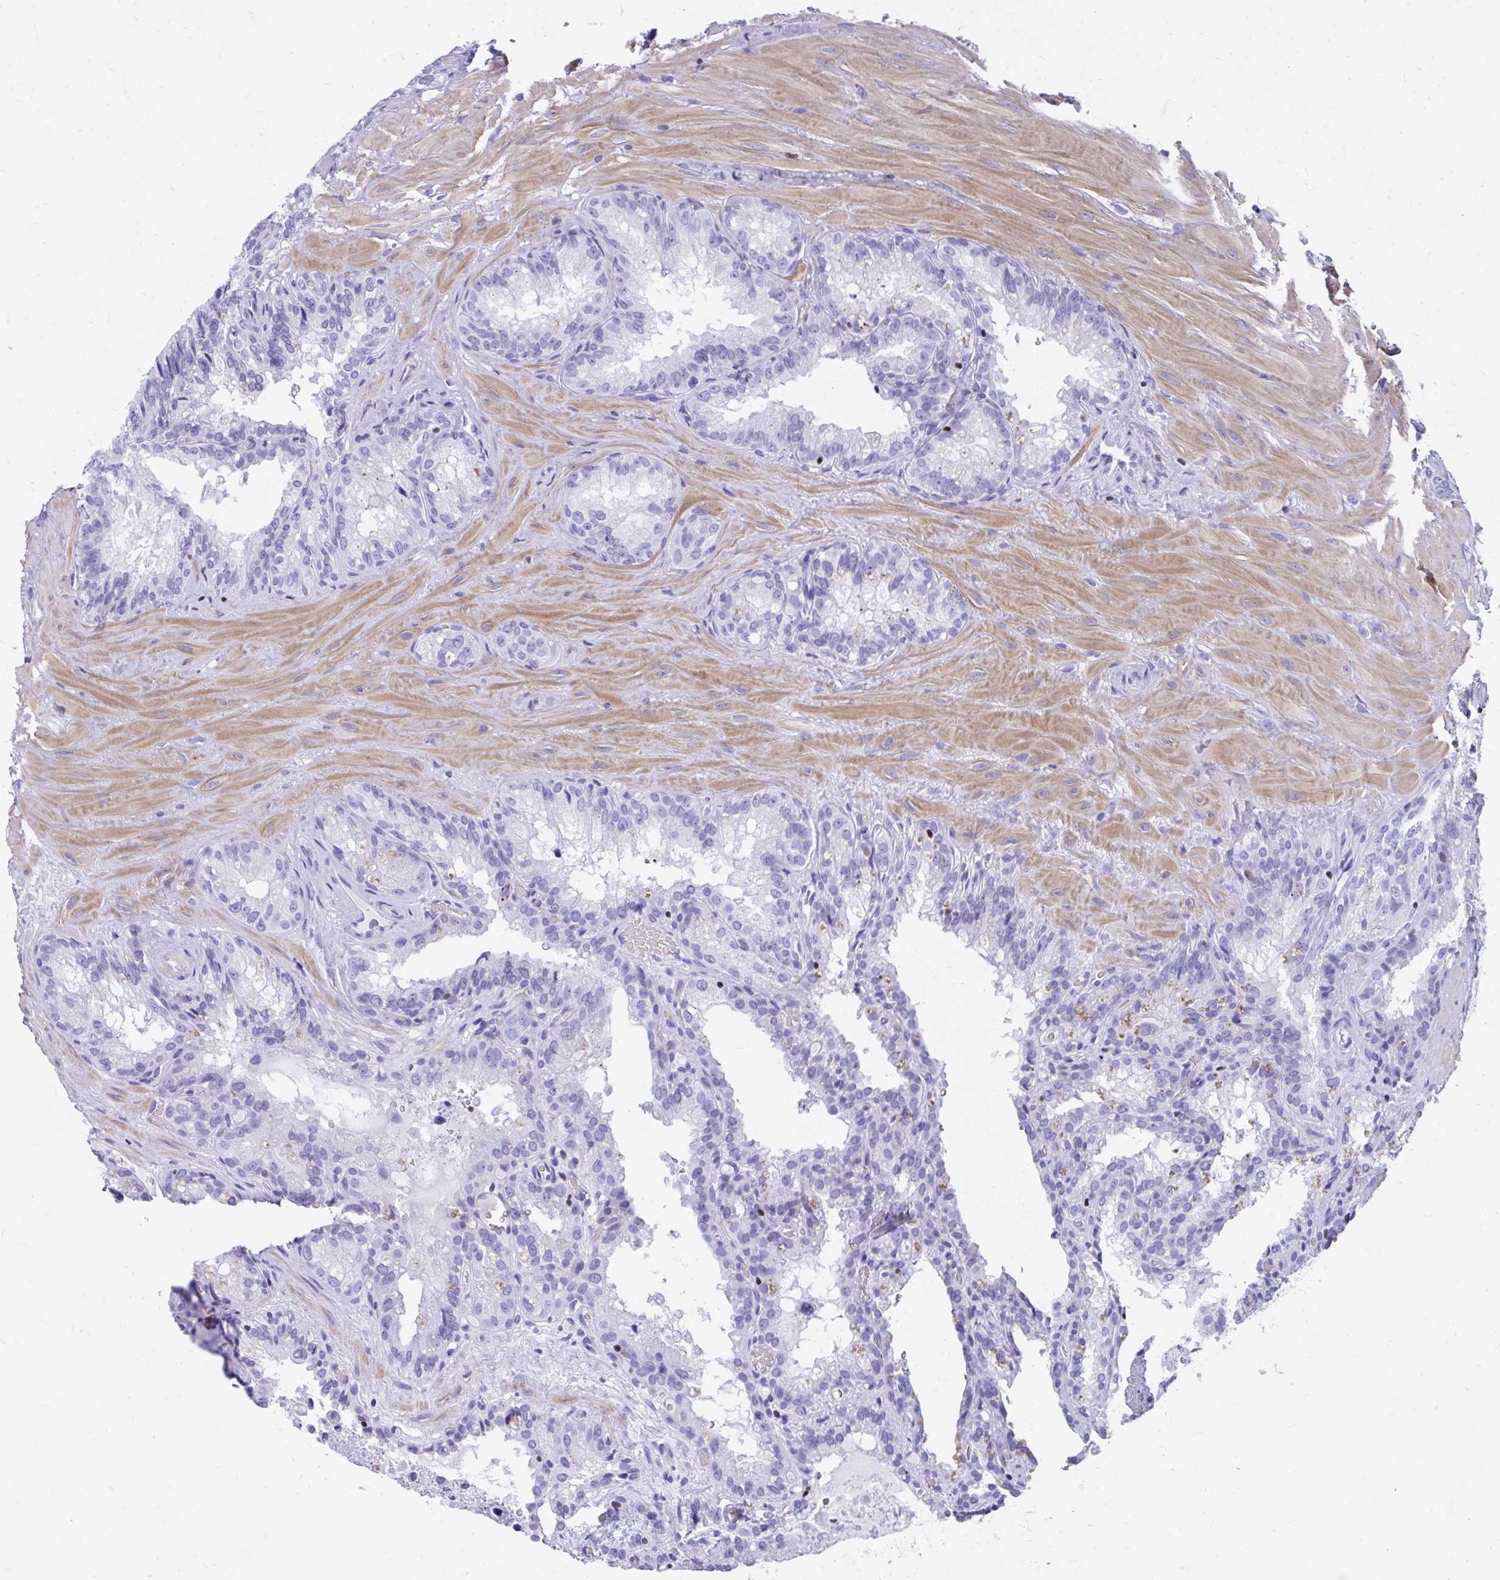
{"staining": {"intensity": "negative", "quantity": "none", "location": "none"}, "tissue": "seminal vesicle", "cell_type": "Glandular cells", "image_type": "normal", "snomed": [{"axis": "morphology", "description": "Normal tissue, NOS"}, {"axis": "topography", "description": "Seminal veicle"}], "caption": "Seminal vesicle stained for a protein using immunohistochemistry (IHC) demonstrates no expression glandular cells.", "gene": "RUNX3", "patient": {"sex": "male", "age": 47}}